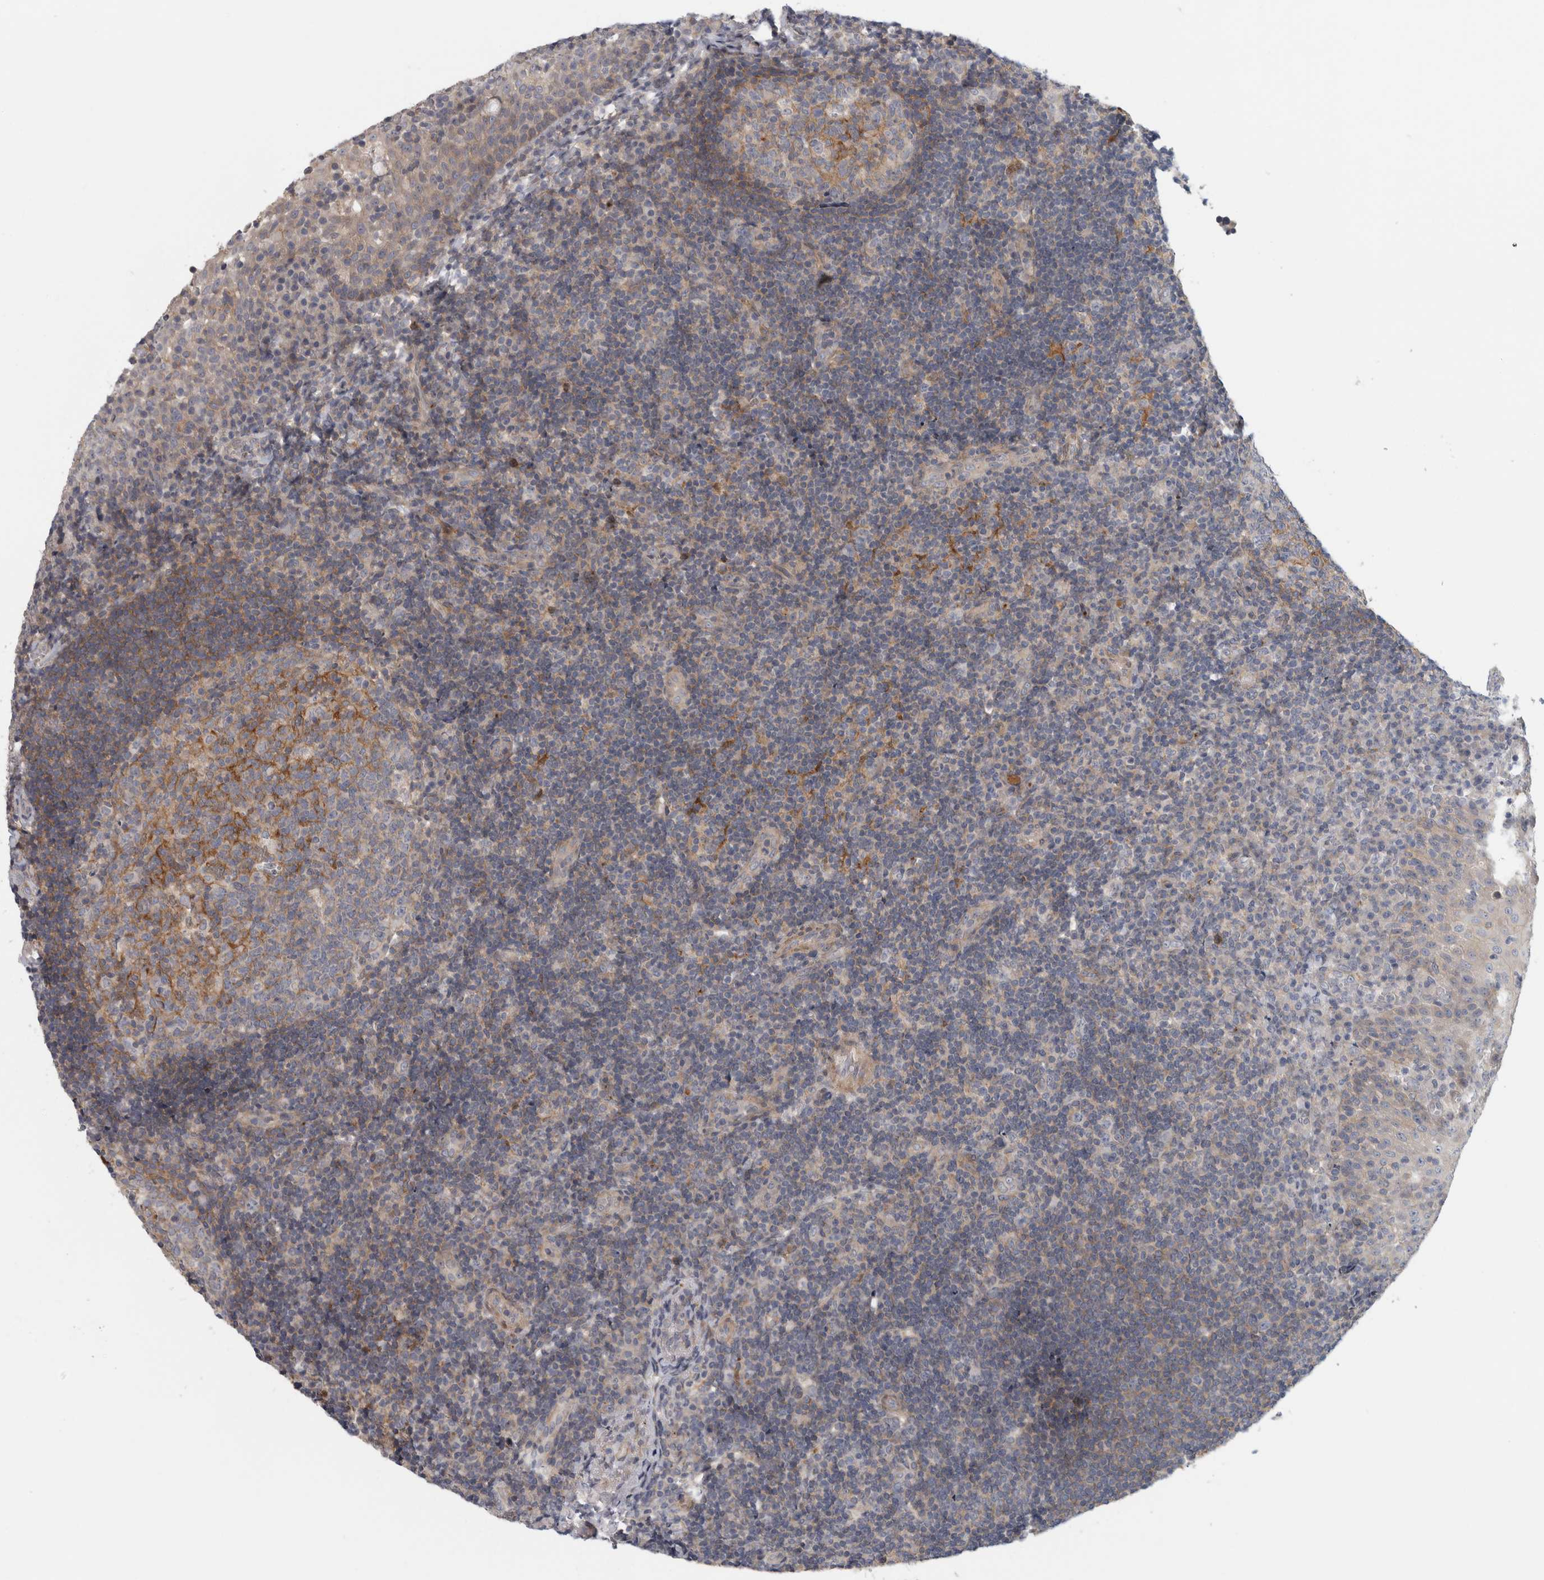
{"staining": {"intensity": "moderate", "quantity": "<25%", "location": "cytoplasmic/membranous"}, "tissue": "tonsil", "cell_type": "Germinal center cells", "image_type": "normal", "snomed": [{"axis": "morphology", "description": "Normal tissue, NOS"}, {"axis": "topography", "description": "Tonsil"}], "caption": "Protein positivity by IHC exhibits moderate cytoplasmic/membranous expression in approximately <25% of germinal center cells in normal tonsil. The staining was performed using DAB, with brown indicating positive protein expression. Nuclei are stained blue with hematoxylin.", "gene": "ZNF804B", "patient": {"sex": "female", "age": 40}}